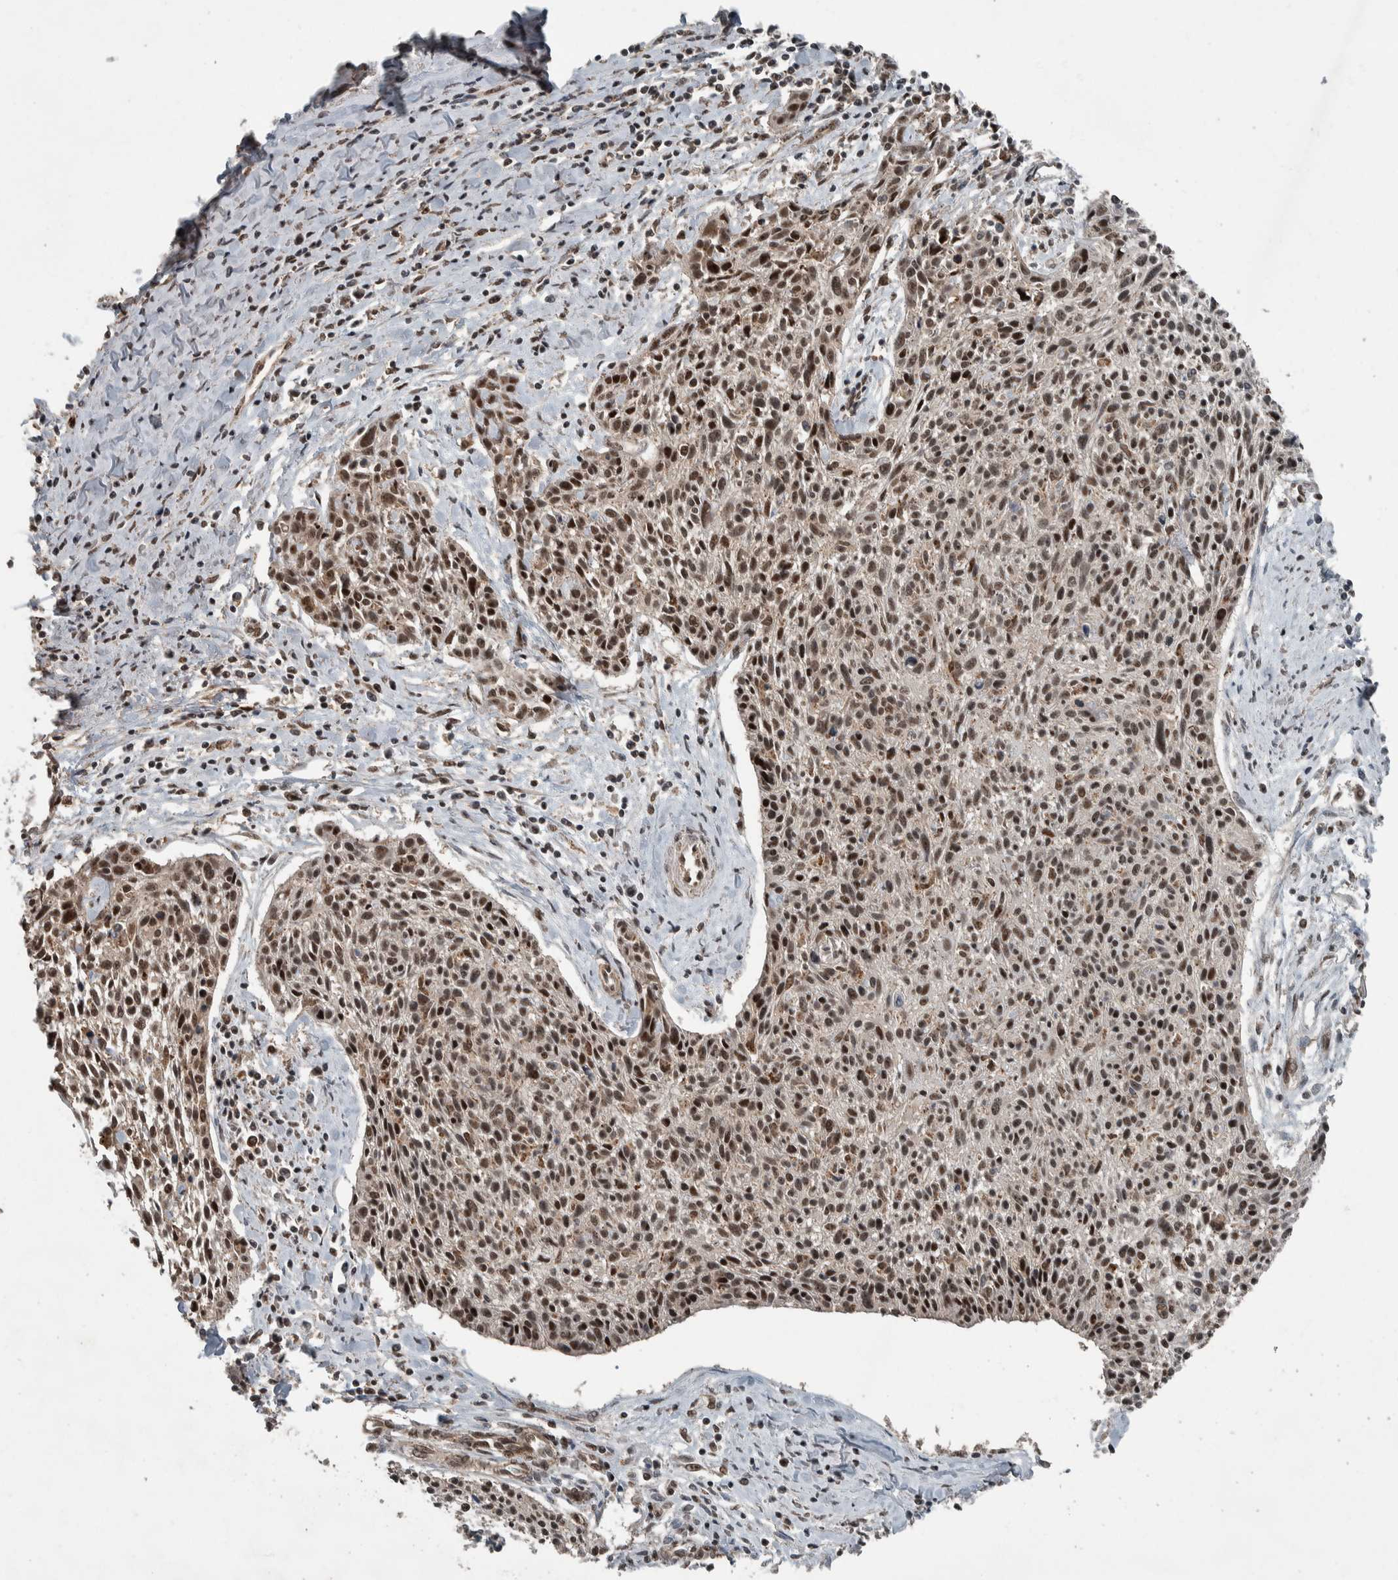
{"staining": {"intensity": "moderate", "quantity": ">75%", "location": "nuclear"}, "tissue": "cervical cancer", "cell_type": "Tumor cells", "image_type": "cancer", "snomed": [{"axis": "morphology", "description": "Squamous cell carcinoma, NOS"}, {"axis": "topography", "description": "Cervix"}], "caption": "Moderate nuclear staining is present in about >75% of tumor cells in squamous cell carcinoma (cervical).", "gene": "MYO1E", "patient": {"sex": "female", "age": 51}}